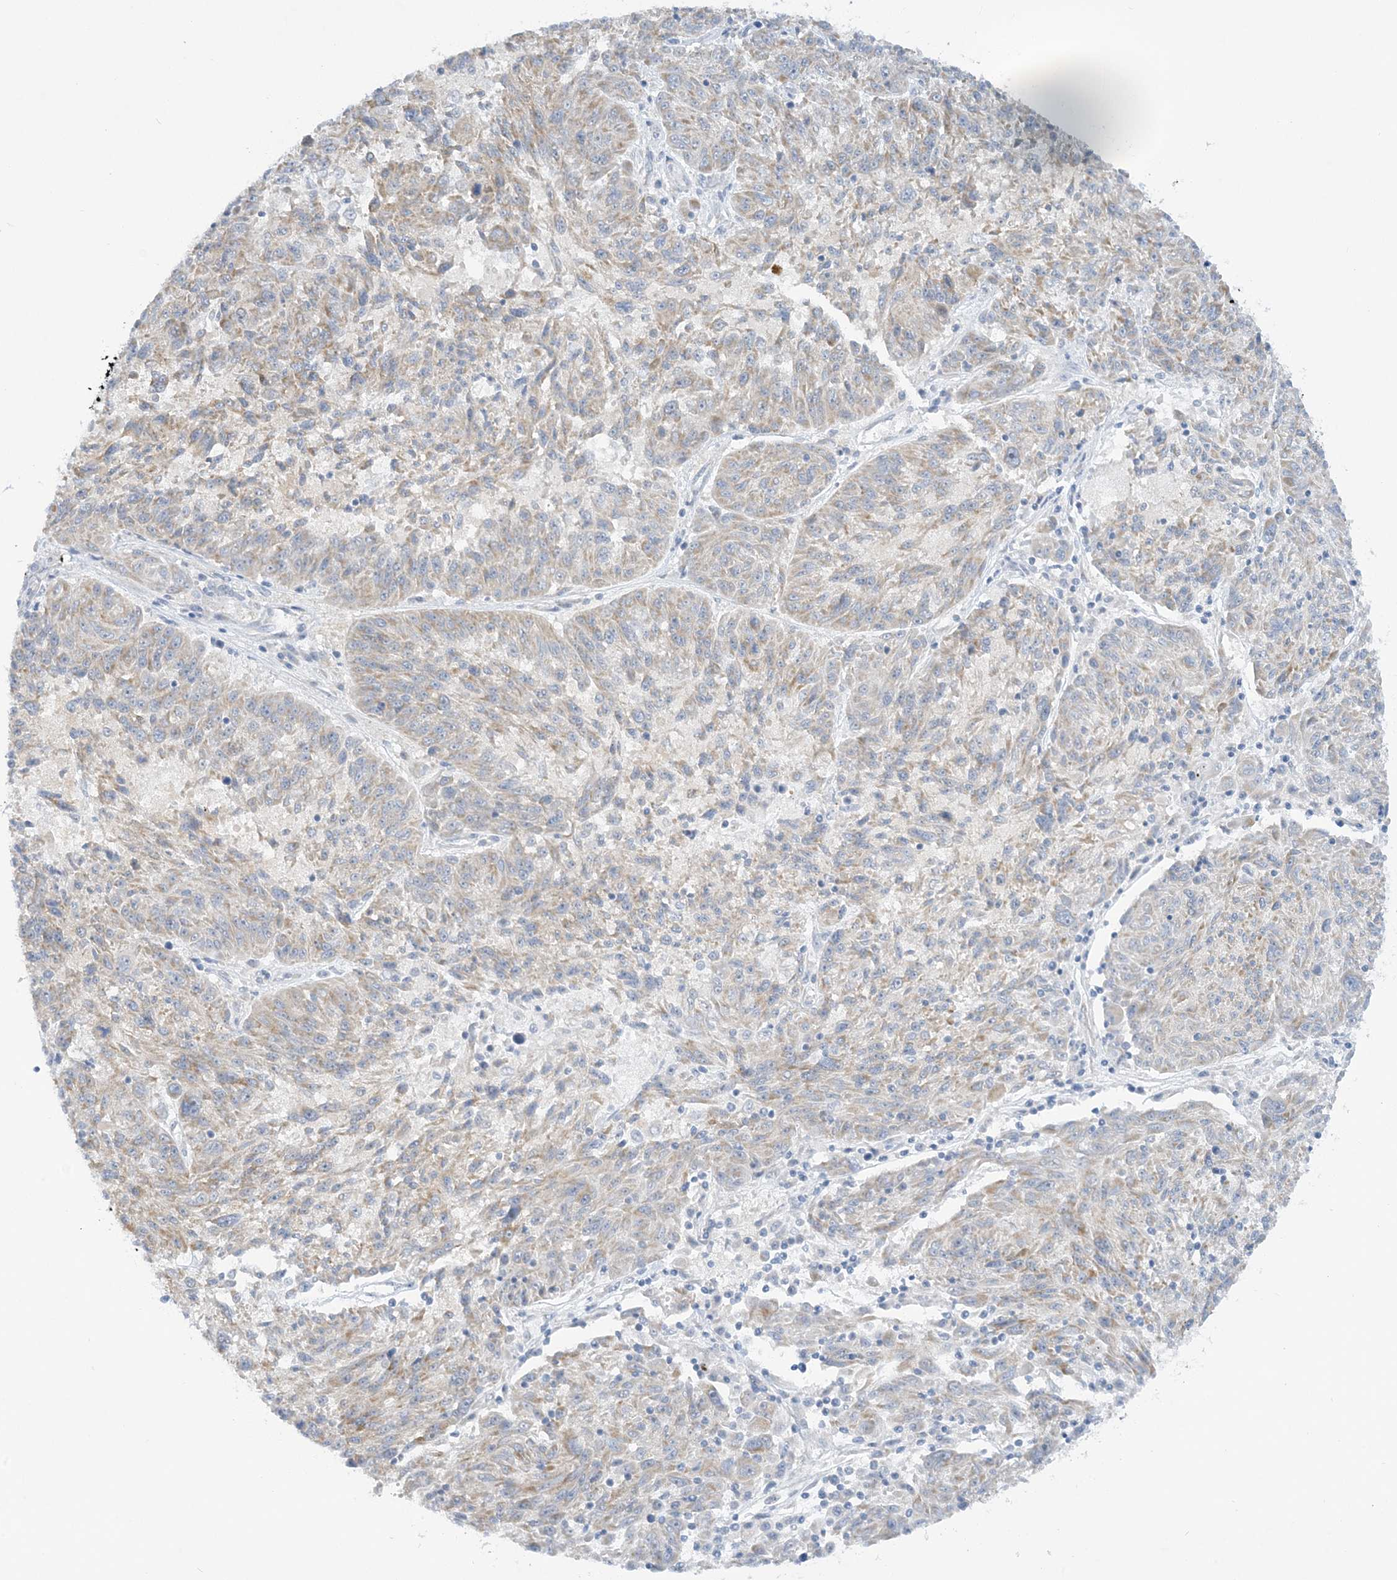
{"staining": {"intensity": "weak", "quantity": "25%-75%", "location": "cytoplasmic/membranous"}, "tissue": "melanoma", "cell_type": "Tumor cells", "image_type": "cancer", "snomed": [{"axis": "morphology", "description": "Malignant melanoma, NOS"}, {"axis": "topography", "description": "Skin"}], "caption": "Tumor cells exhibit low levels of weak cytoplasmic/membranous staining in approximately 25%-75% of cells in human melanoma. (DAB (3,3'-diaminobenzidine) = brown stain, brightfield microscopy at high magnification).", "gene": "MRPS18A", "patient": {"sex": "male", "age": 53}}